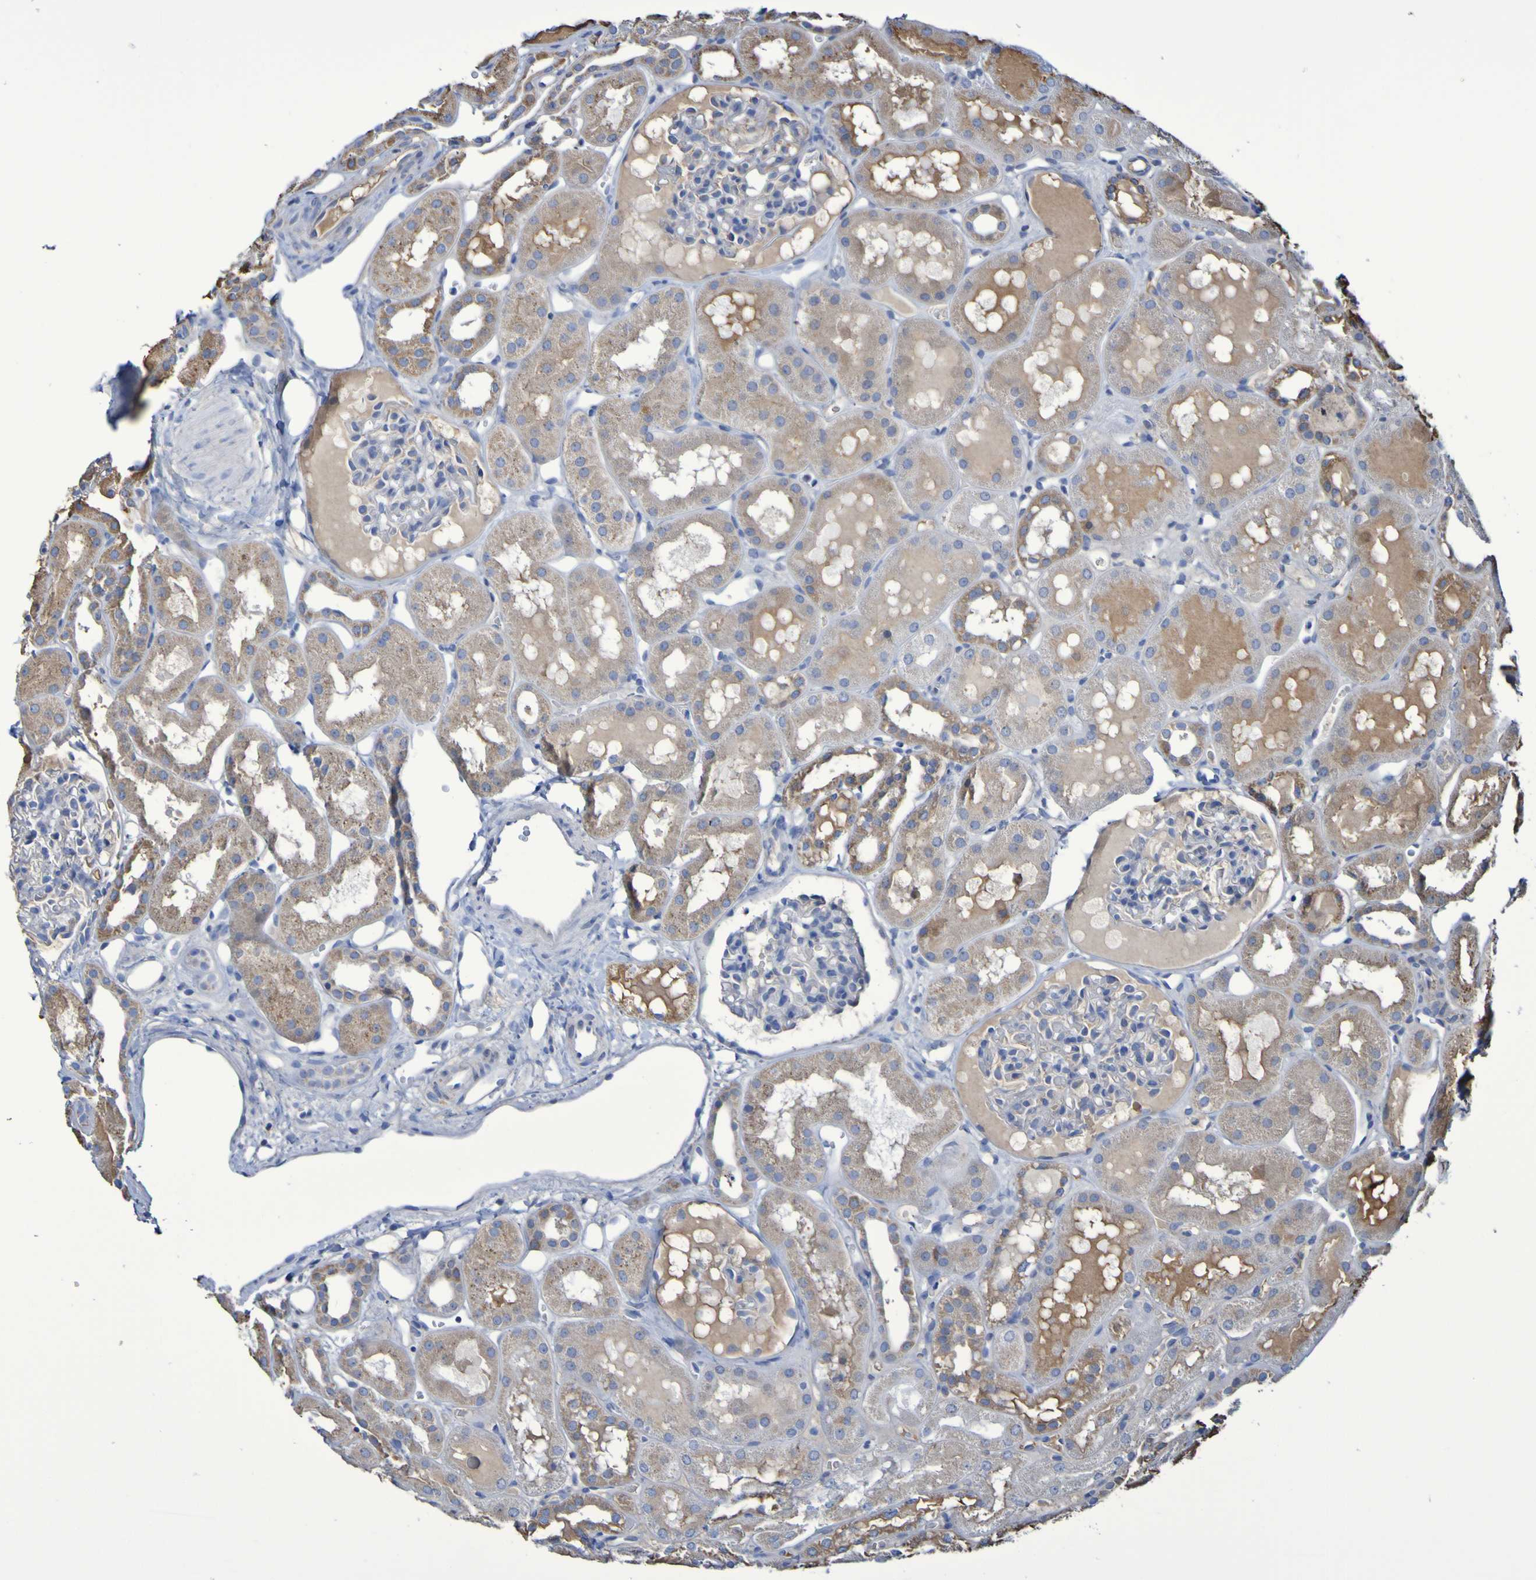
{"staining": {"intensity": "weak", "quantity": "<25%", "location": "cytoplasmic/membranous"}, "tissue": "kidney", "cell_type": "Cells in glomeruli", "image_type": "normal", "snomed": [{"axis": "morphology", "description": "Normal tissue, NOS"}, {"axis": "topography", "description": "Kidney"}, {"axis": "topography", "description": "Urinary bladder"}], "caption": "Cells in glomeruli show no significant protein staining in normal kidney.", "gene": "CNTN2", "patient": {"sex": "male", "age": 16}}